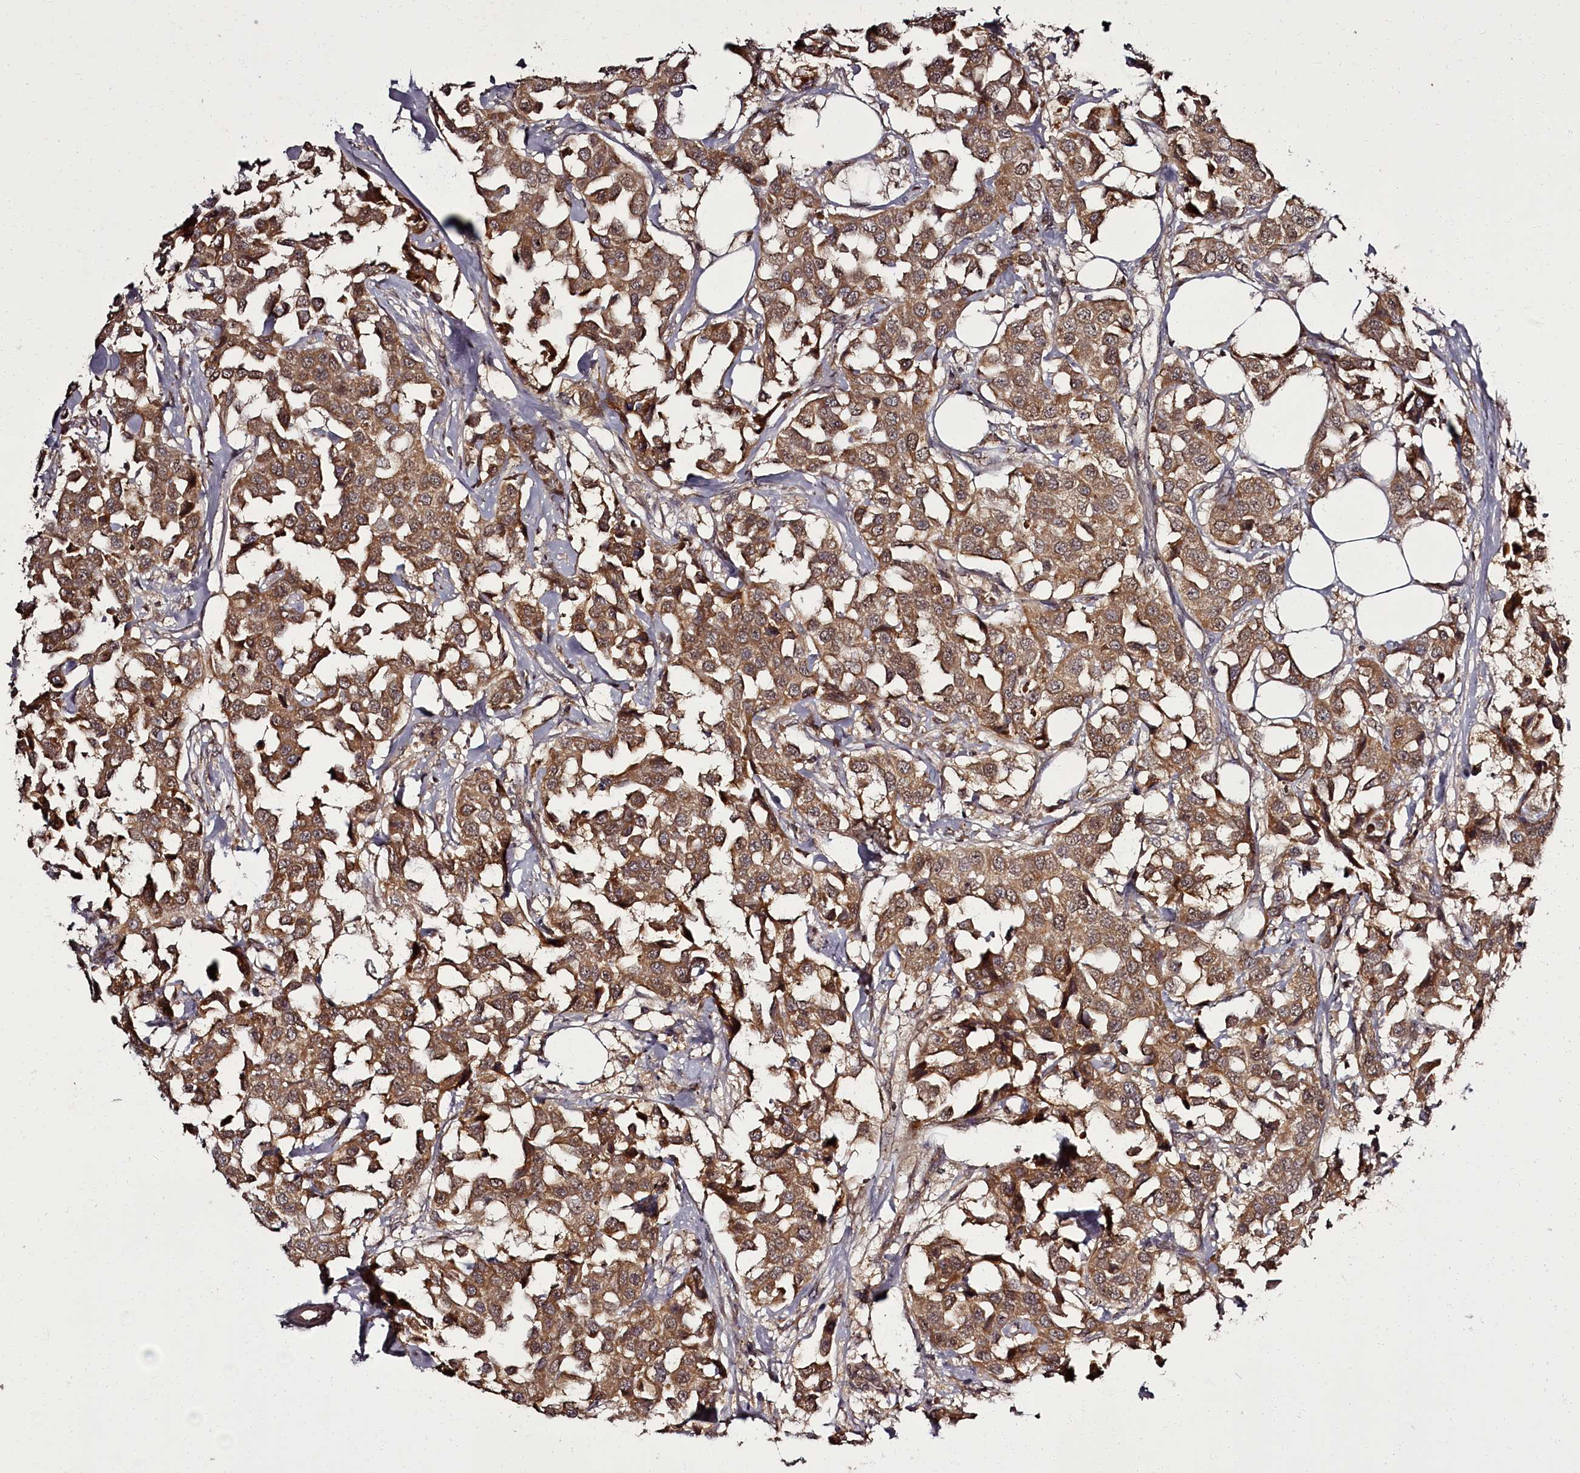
{"staining": {"intensity": "moderate", "quantity": ">75%", "location": "cytoplasmic/membranous"}, "tissue": "breast cancer", "cell_type": "Tumor cells", "image_type": "cancer", "snomed": [{"axis": "morphology", "description": "Duct carcinoma"}, {"axis": "topography", "description": "Breast"}], "caption": "This is a histology image of IHC staining of infiltrating ductal carcinoma (breast), which shows moderate staining in the cytoplasmic/membranous of tumor cells.", "gene": "PCBP2", "patient": {"sex": "female", "age": 80}}